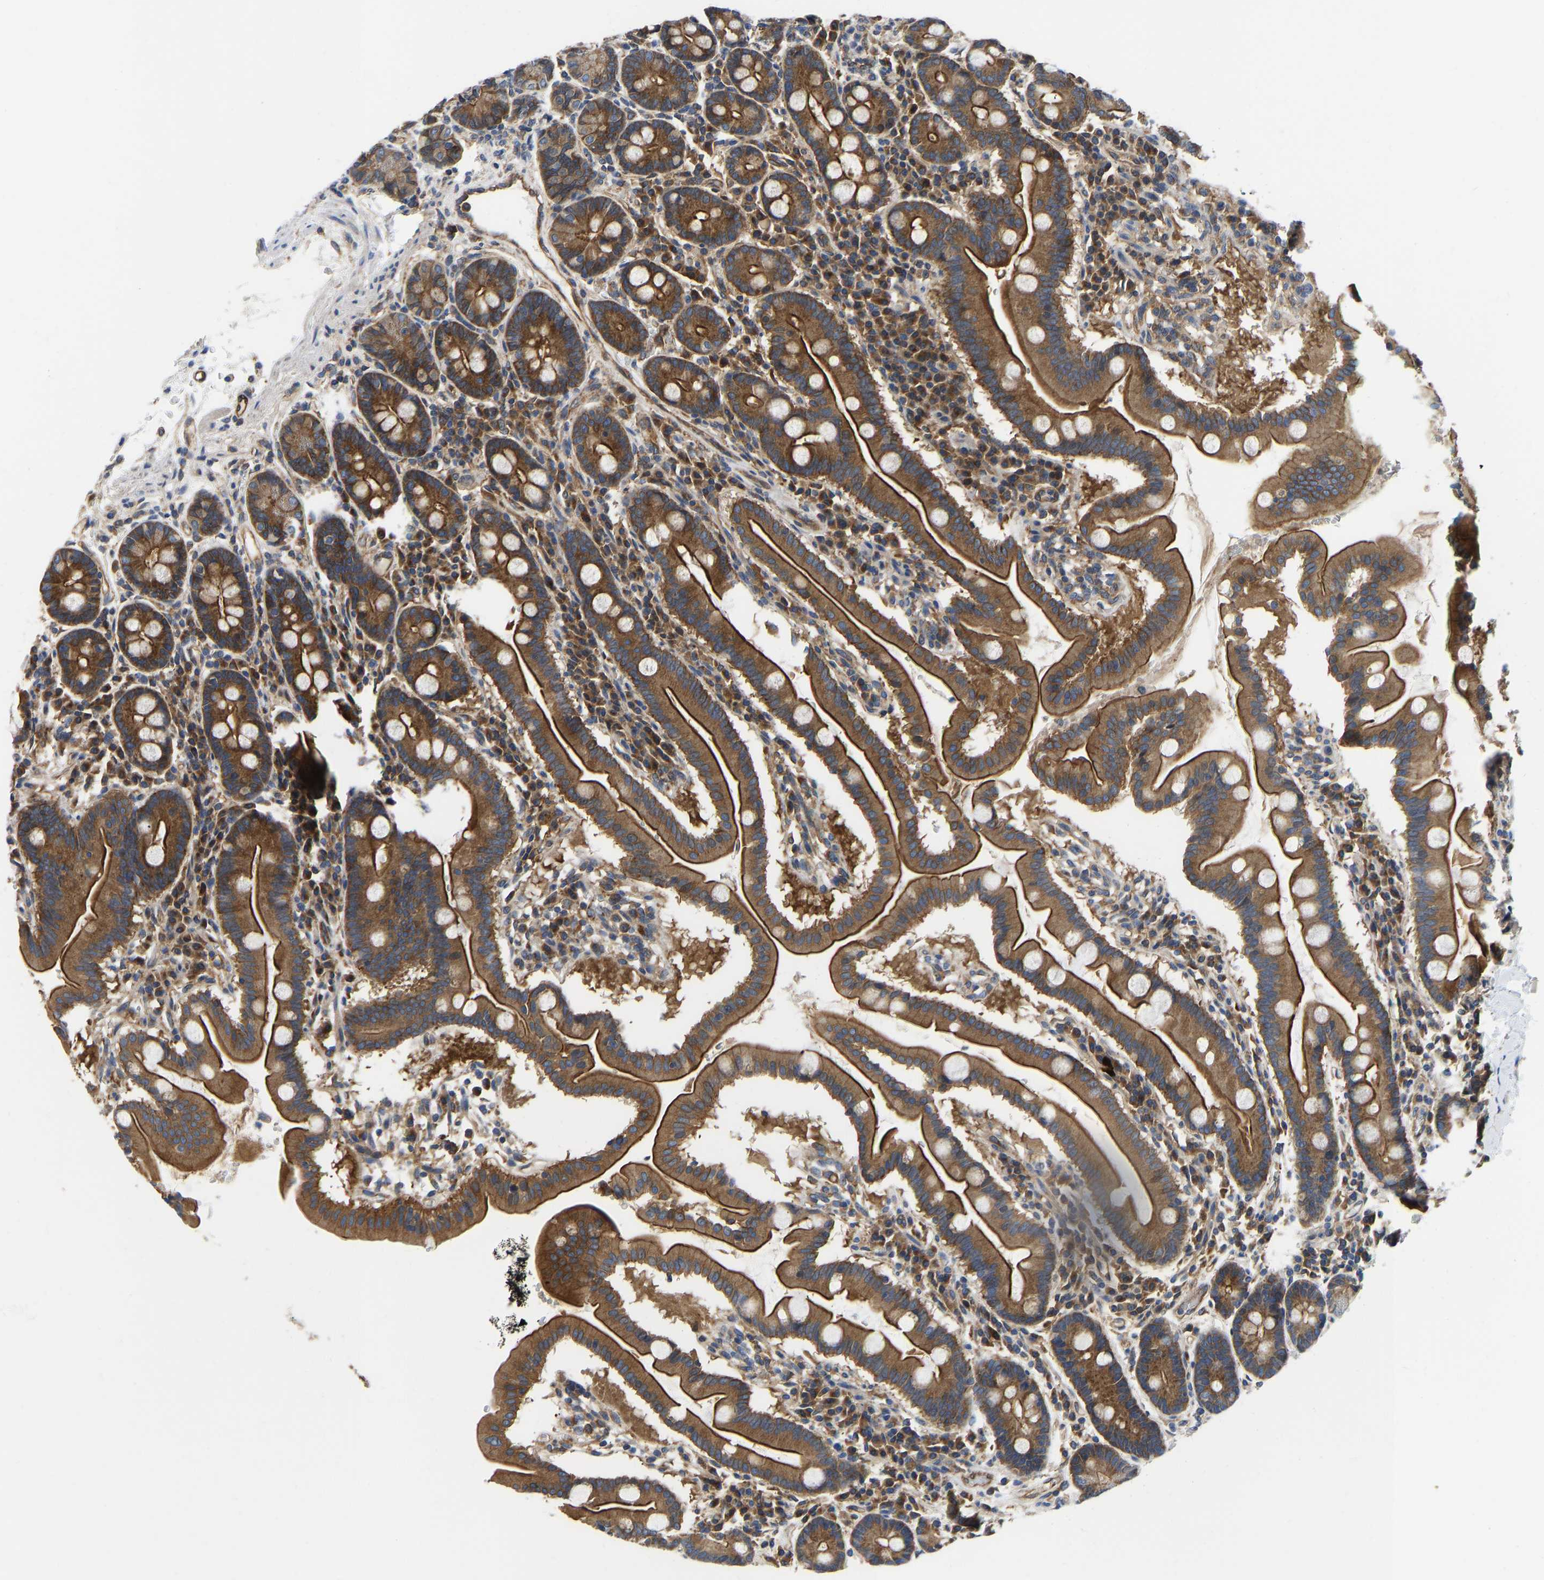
{"staining": {"intensity": "moderate", "quantity": ">75%", "location": "cytoplasmic/membranous"}, "tissue": "duodenum", "cell_type": "Glandular cells", "image_type": "normal", "snomed": [{"axis": "morphology", "description": "Normal tissue, NOS"}, {"axis": "topography", "description": "Duodenum"}], "caption": "This micrograph exhibits immunohistochemistry staining of normal human duodenum, with medium moderate cytoplasmic/membranous staining in approximately >75% of glandular cells.", "gene": "FLNB", "patient": {"sex": "male", "age": 50}}